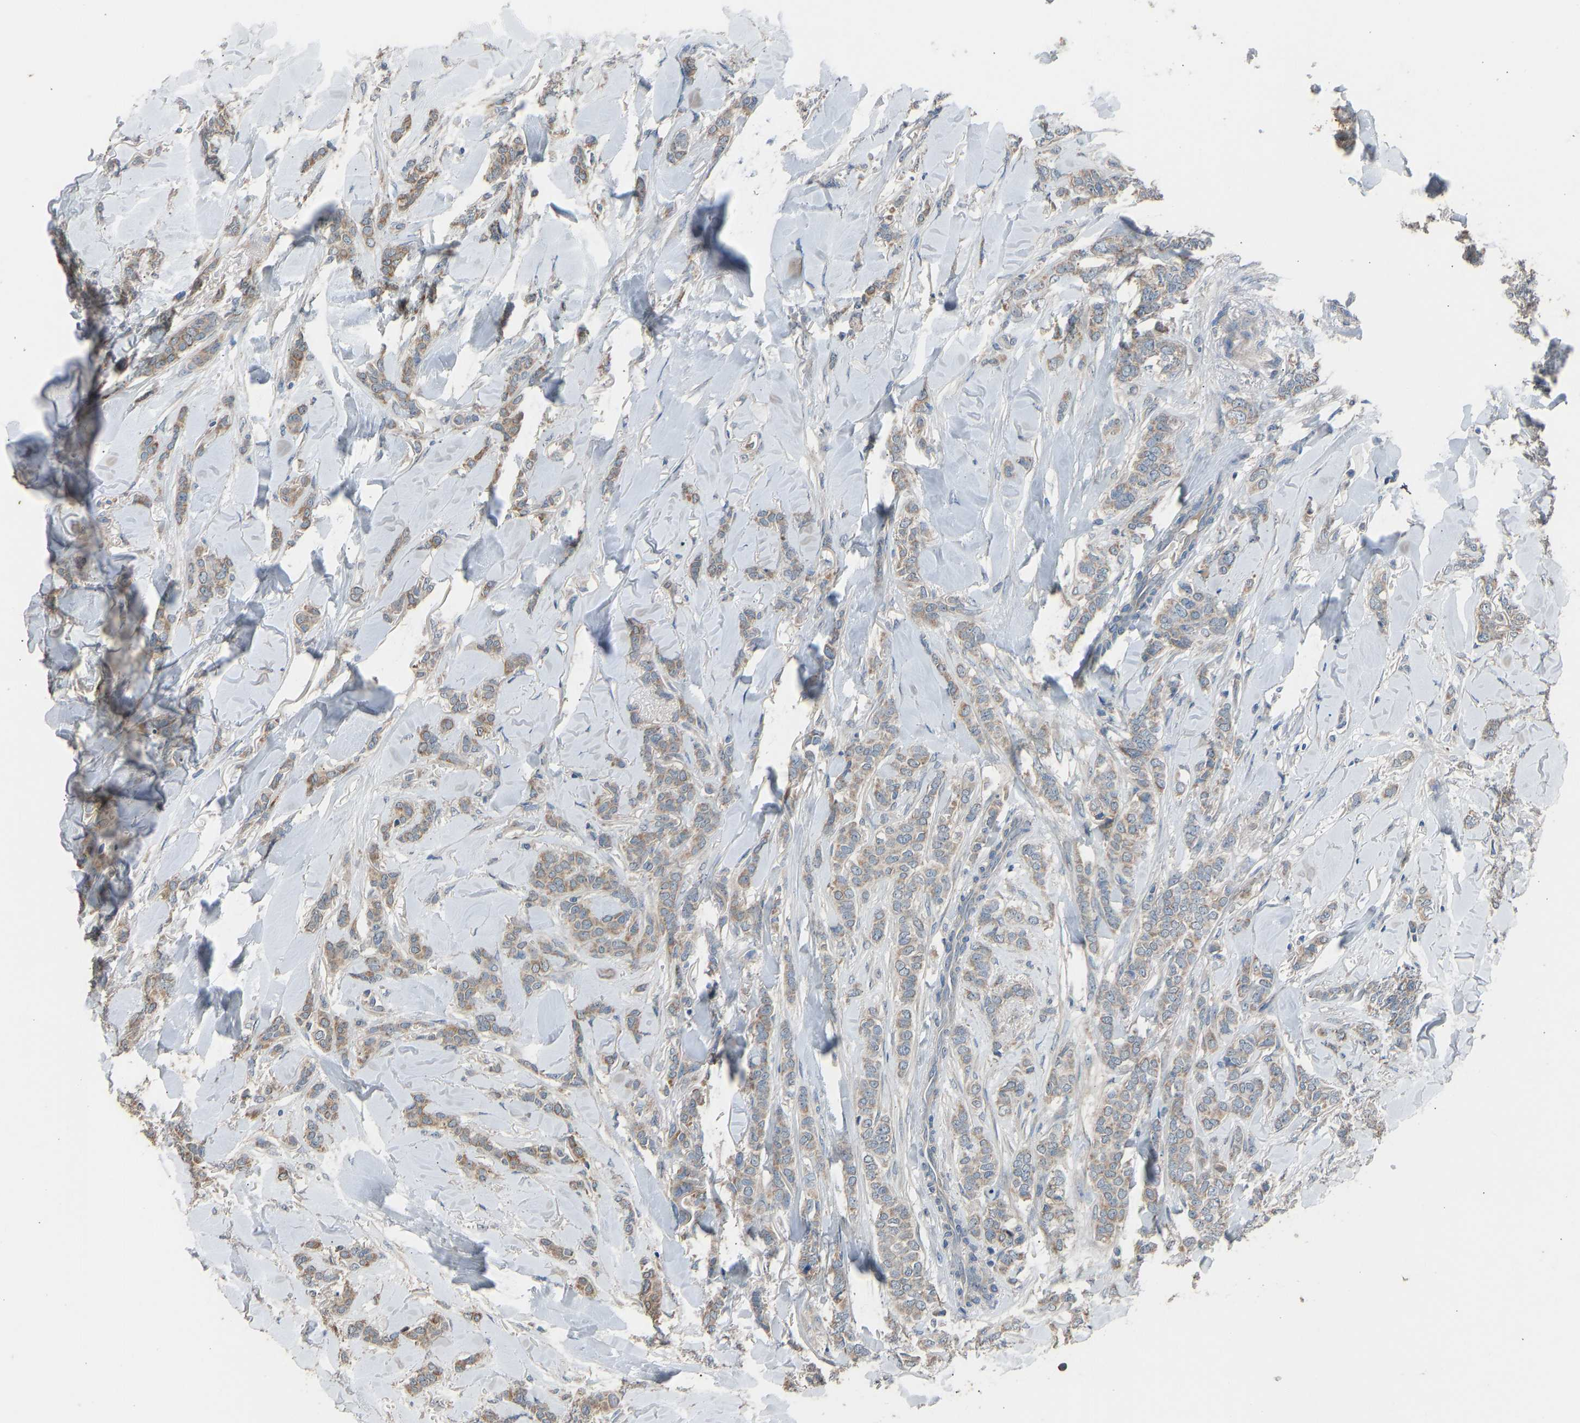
{"staining": {"intensity": "weak", "quantity": ">75%", "location": "cytoplasmic/membranous"}, "tissue": "breast cancer", "cell_type": "Tumor cells", "image_type": "cancer", "snomed": [{"axis": "morphology", "description": "Lobular carcinoma"}, {"axis": "topography", "description": "Skin"}, {"axis": "topography", "description": "Breast"}], "caption": "Breast lobular carcinoma stained with a protein marker displays weak staining in tumor cells.", "gene": "TGFBR3", "patient": {"sex": "female", "age": 46}}